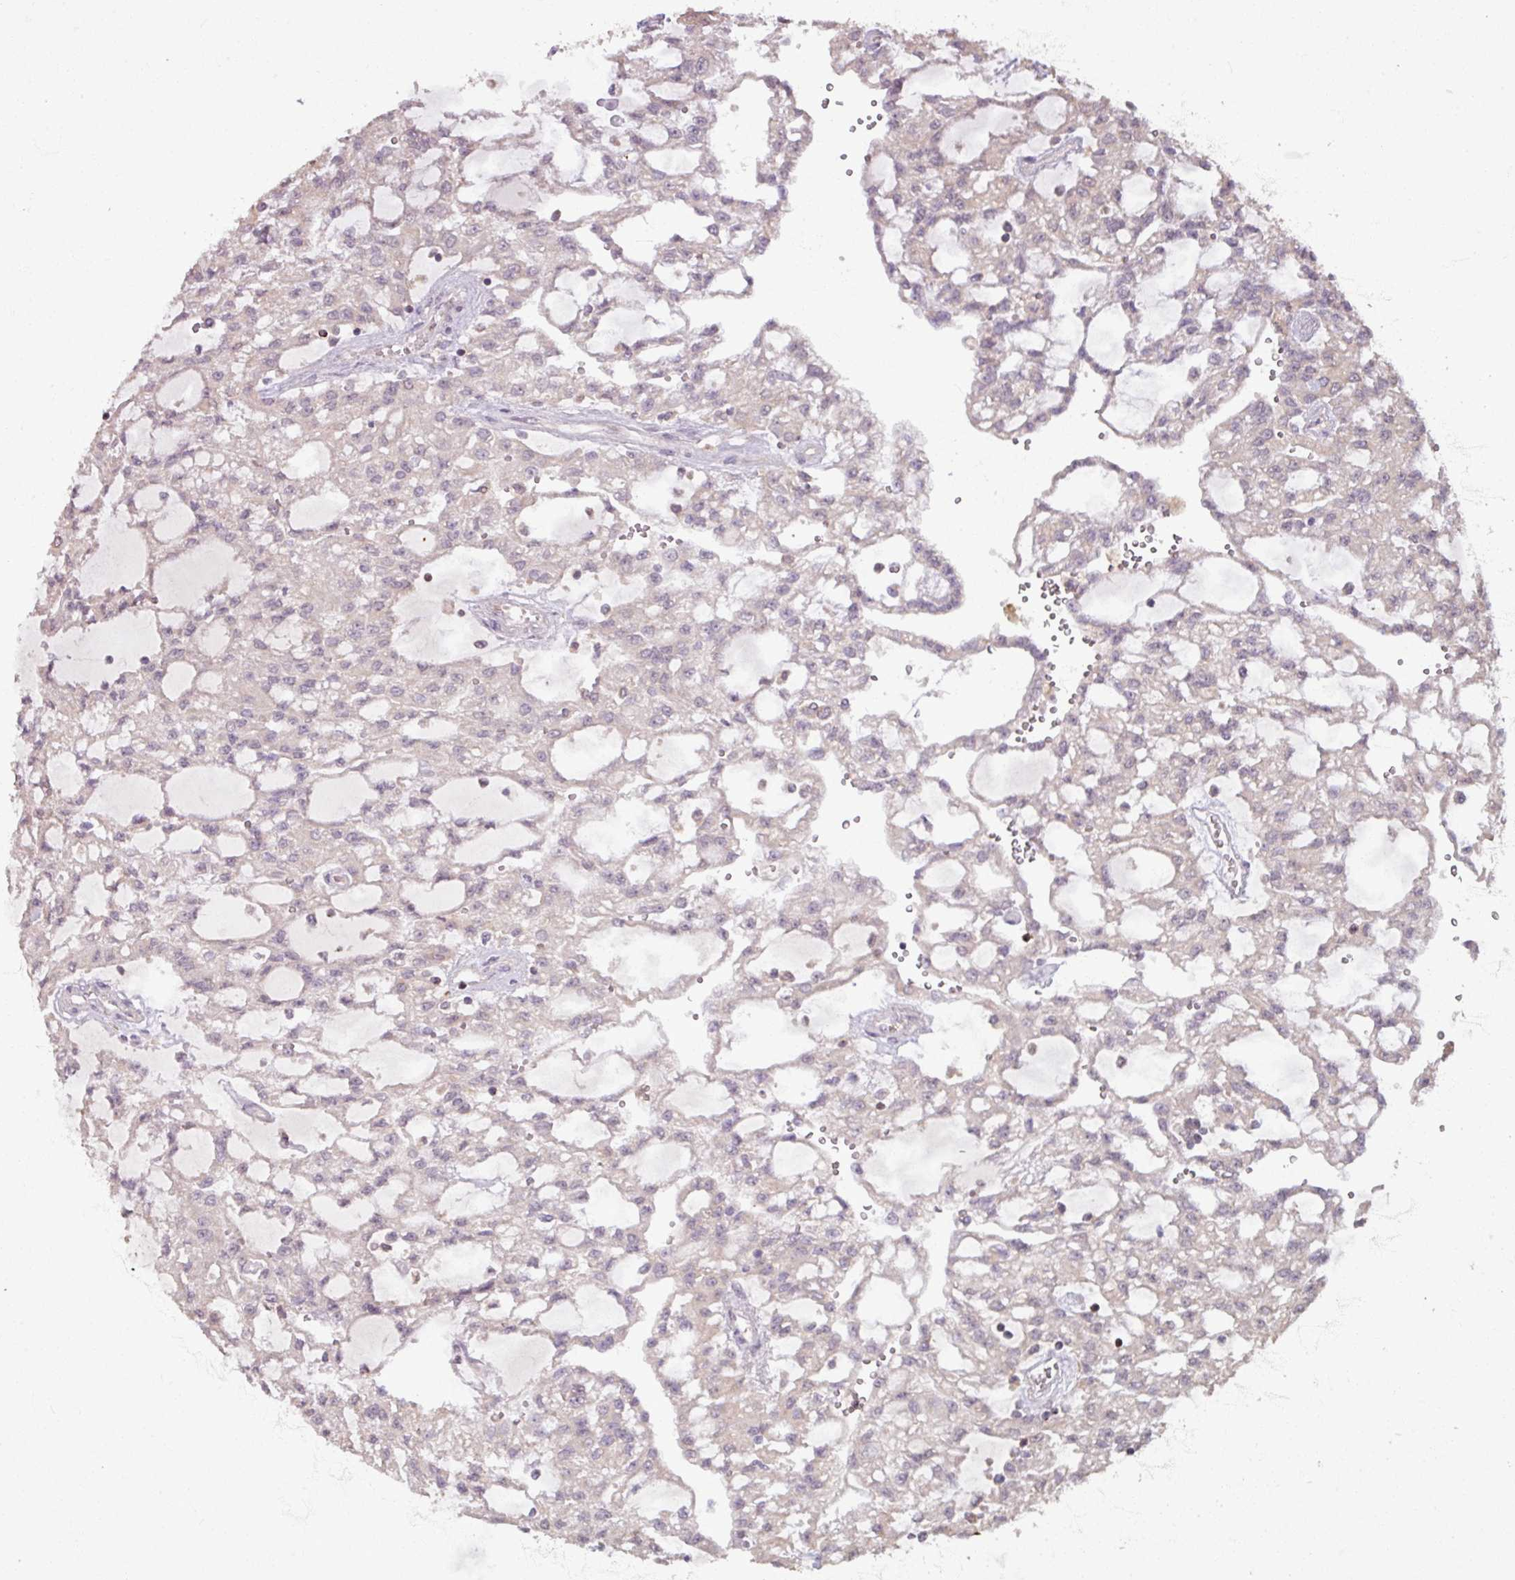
{"staining": {"intensity": "negative", "quantity": "none", "location": "none"}, "tissue": "renal cancer", "cell_type": "Tumor cells", "image_type": "cancer", "snomed": [{"axis": "morphology", "description": "Adenocarcinoma, NOS"}, {"axis": "topography", "description": "Kidney"}], "caption": "A photomicrograph of human renal cancer (adenocarcinoma) is negative for staining in tumor cells.", "gene": "OR6B1", "patient": {"sex": "male", "age": 63}}